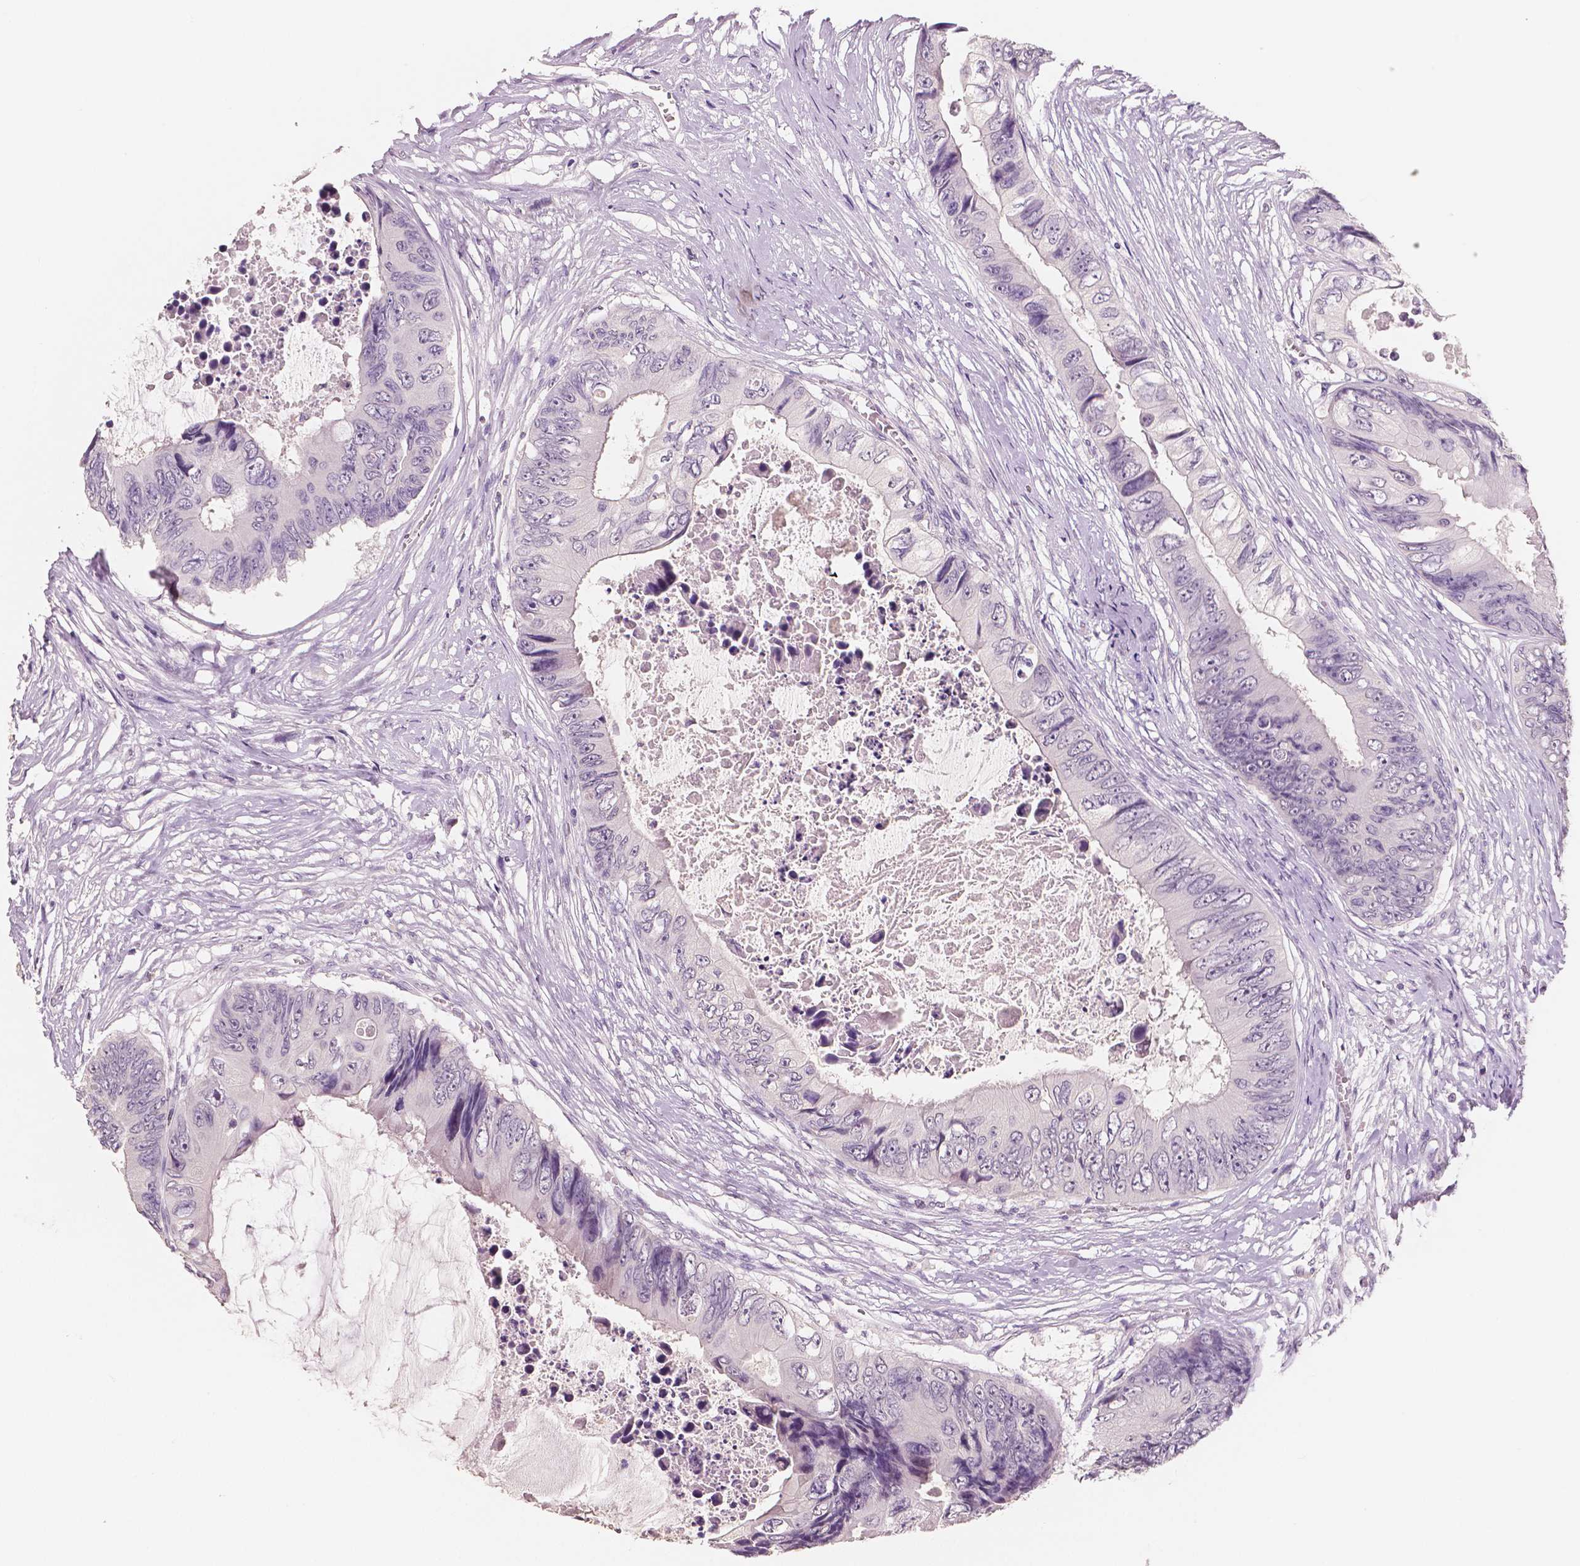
{"staining": {"intensity": "negative", "quantity": "none", "location": "none"}, "tissue": "colorectal cancer", "cell_type": "Tumor cells", "image_type": "cancer", "snomed": [{"axis": "morphology", "description": "Adenocarcinoma, NOS"}, {"axis": "topography", "description": "Rectum"}], "caption": "Colorectal cancer (adenocarcinoma) was stained to show a protein in brown. There is no significant expression in tumor cells.", "gene": "NECAB1", "patient": {"sex": "male", "age": 63}}